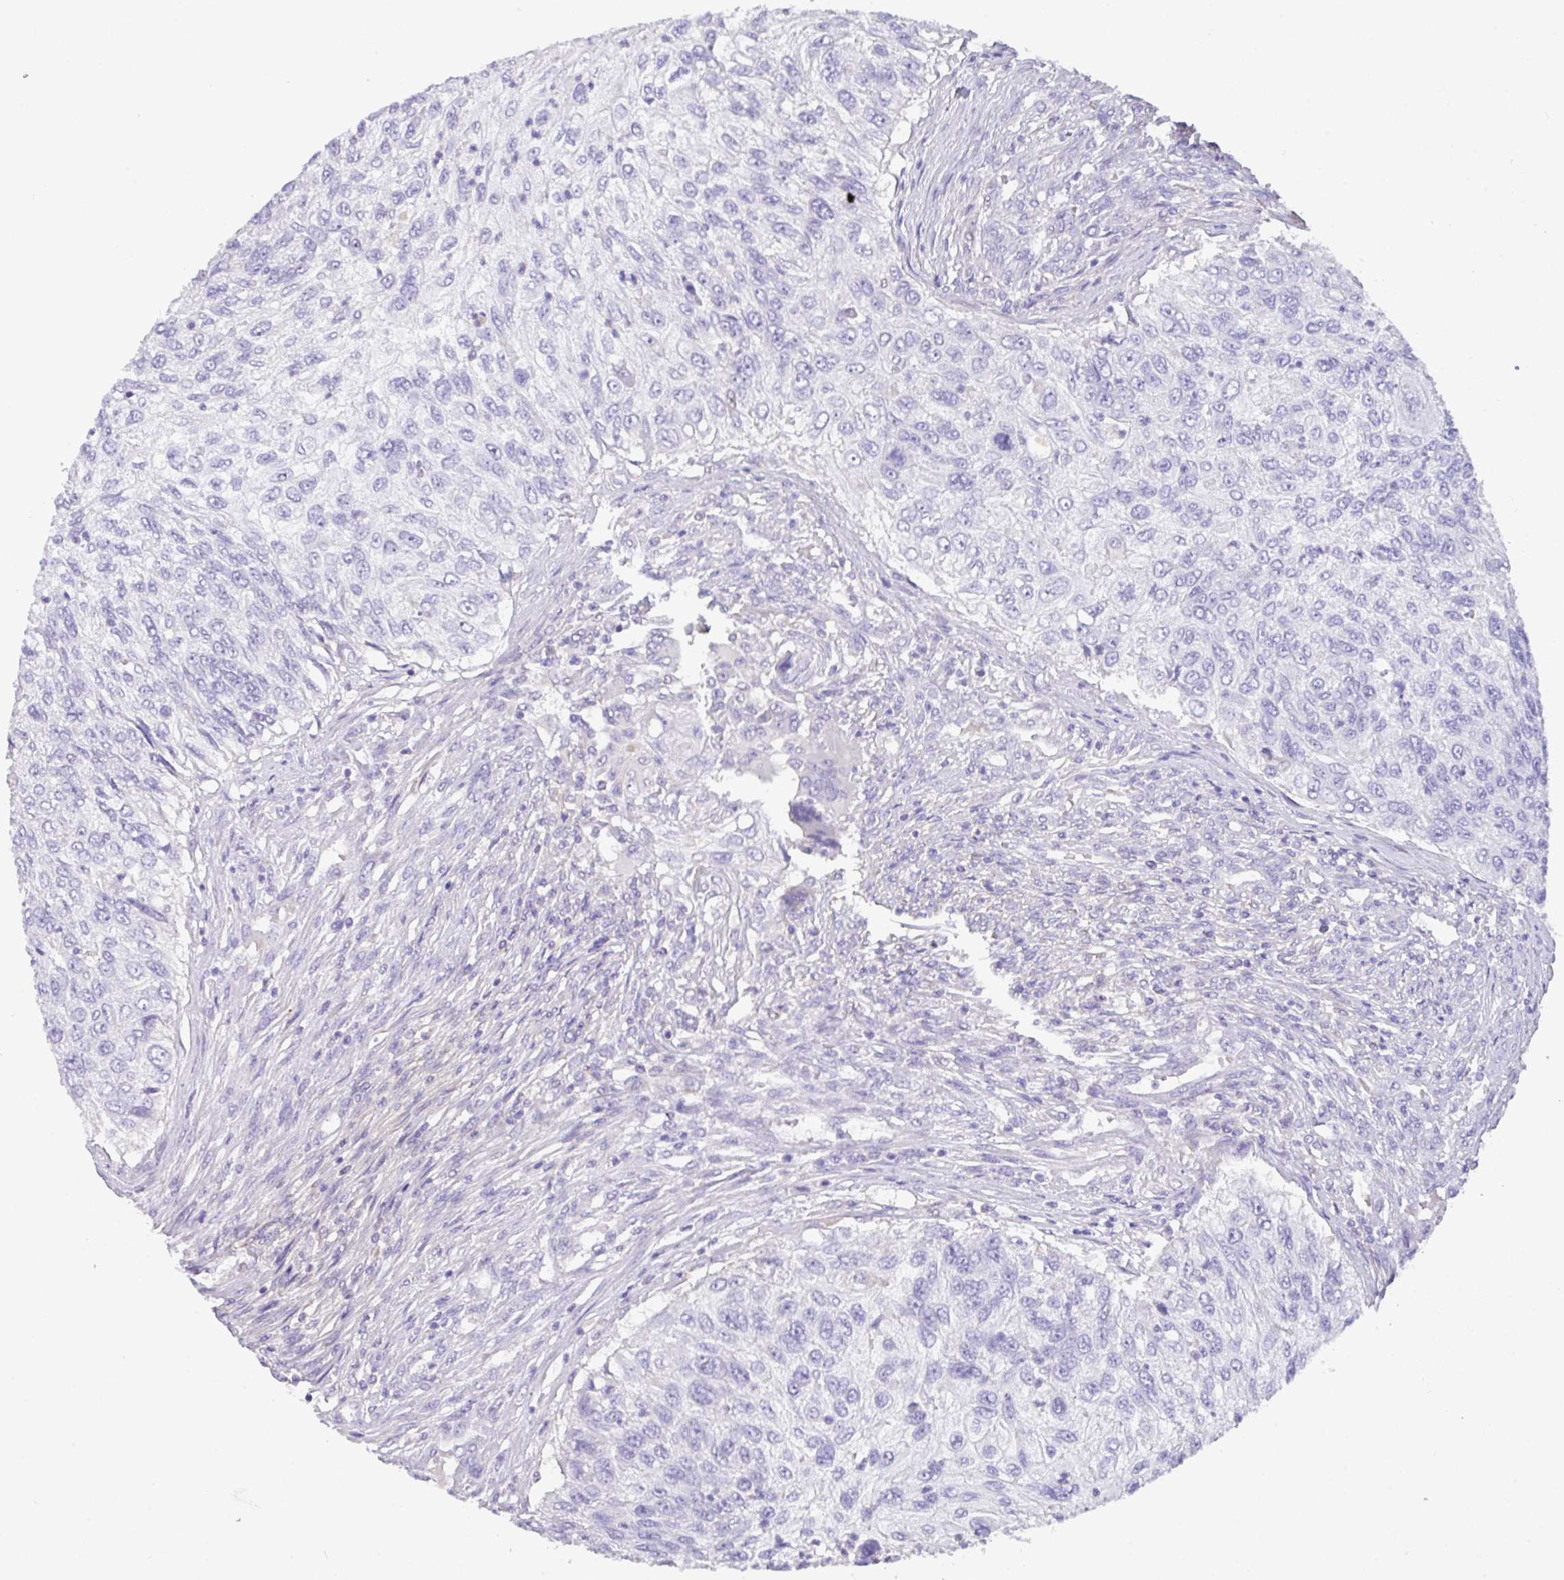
{"staining": {"intensity": "negative", "quantity": "none", "location": "none"}, "tissue": "urothelial cancer", "cell_type": "Tumor cells", "image_type": "cancer", "snomed": [{"axis": "morphology", "description": "Urothelial carcinoma, High grade"}, {"axis": "topography", "description": "Urinary bladder"}], "caption": "An IHC photomicrograph of urothelial cancer is shown. There is no staining in tumor cells of urothelial cancer.", "gene": "CA10", "patient": {"sex": "female", "age": 60}}